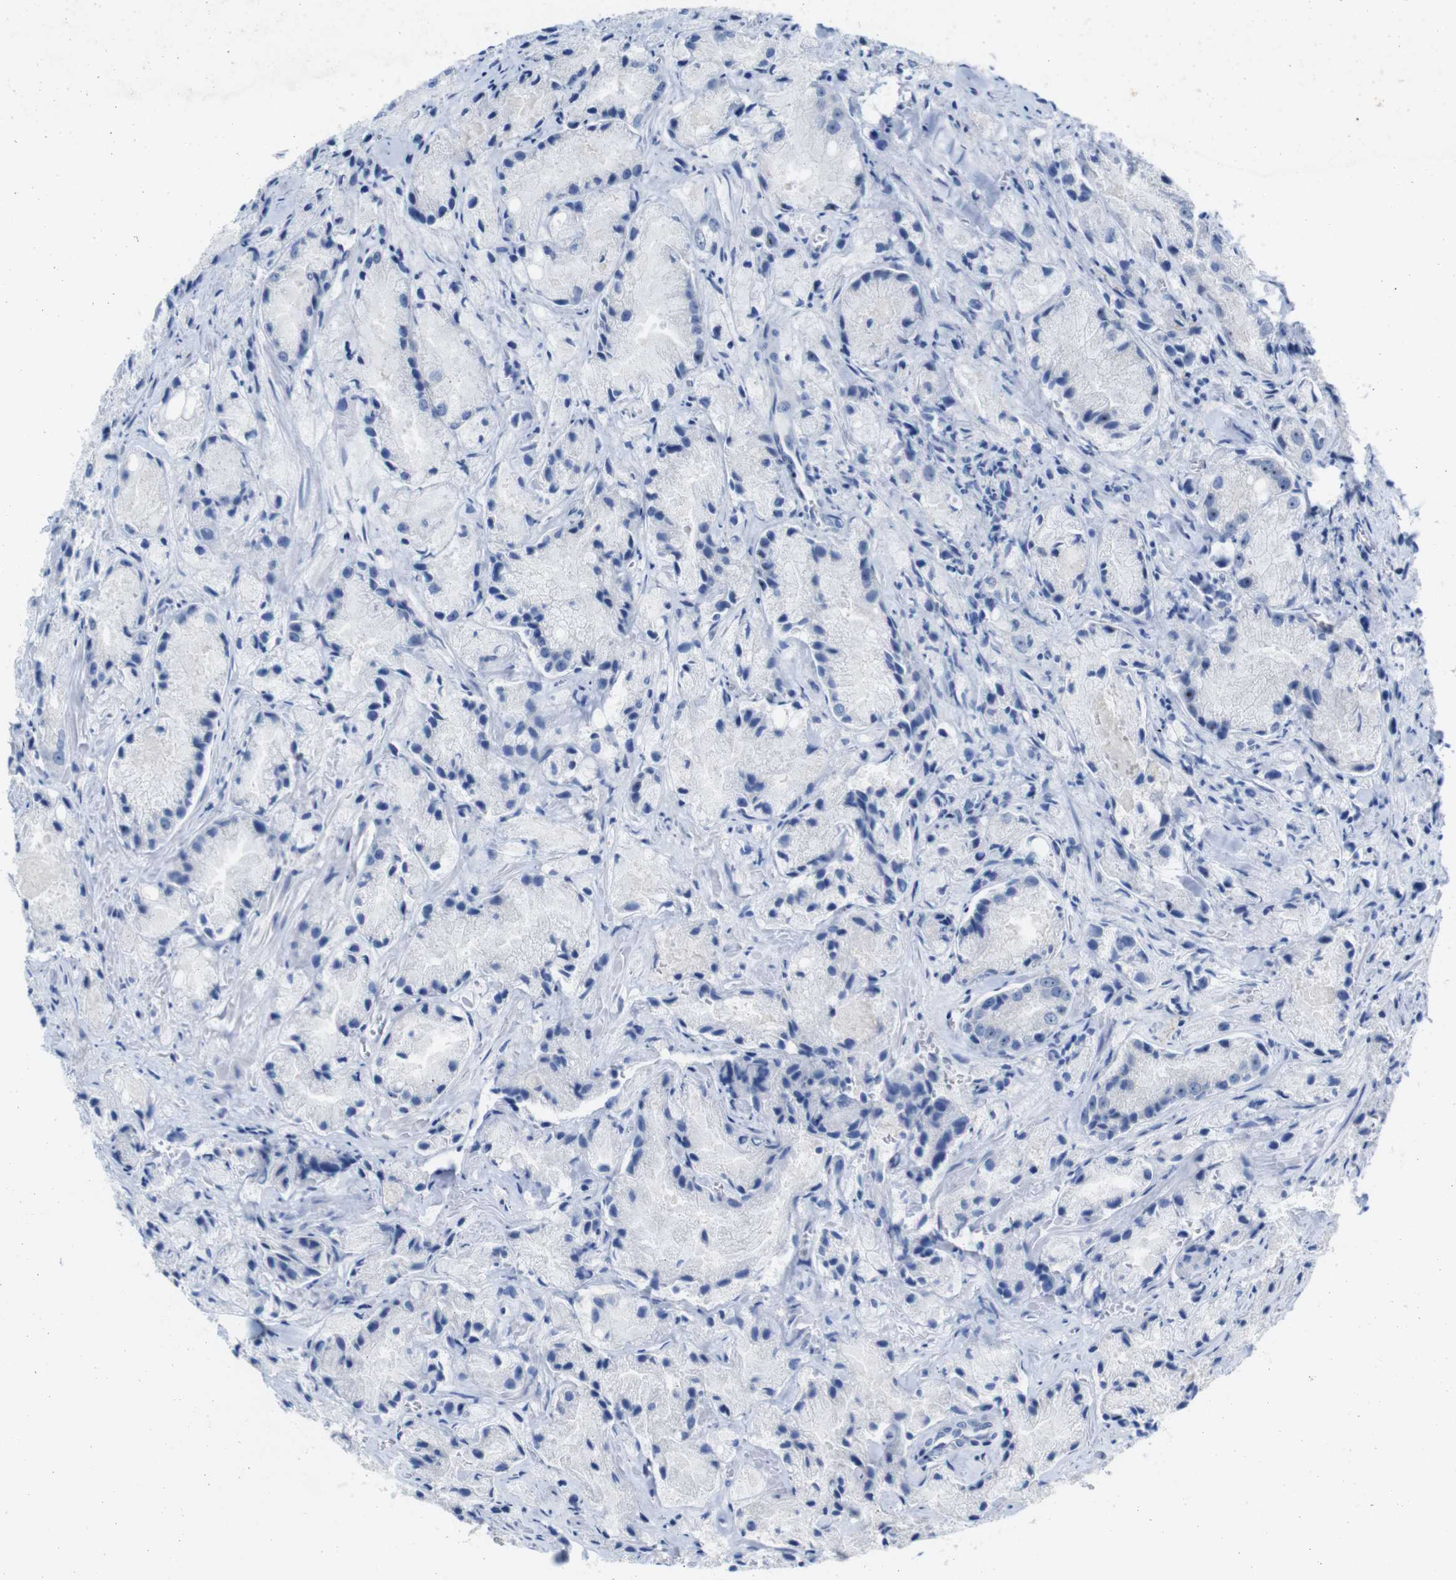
{"staining": {"intensity": "negative", "quantity": "none", "location": "none"}, "tissue": "prostate cancer", "cell_type": "Tumor cells", "image_type": "cancer", "snomed": [{"axis": "morphology", "description": "Adenocarcinoma, Low grade"}, {"axis": "topography", "description": "Prostate"}], "caption": "Tumor cells are negative for brown protein staining in prostate cancer (adenocarcinoma (low-grade)).", "gene": "C1orf210", "patient": {"sex": "male", "age": 64}}